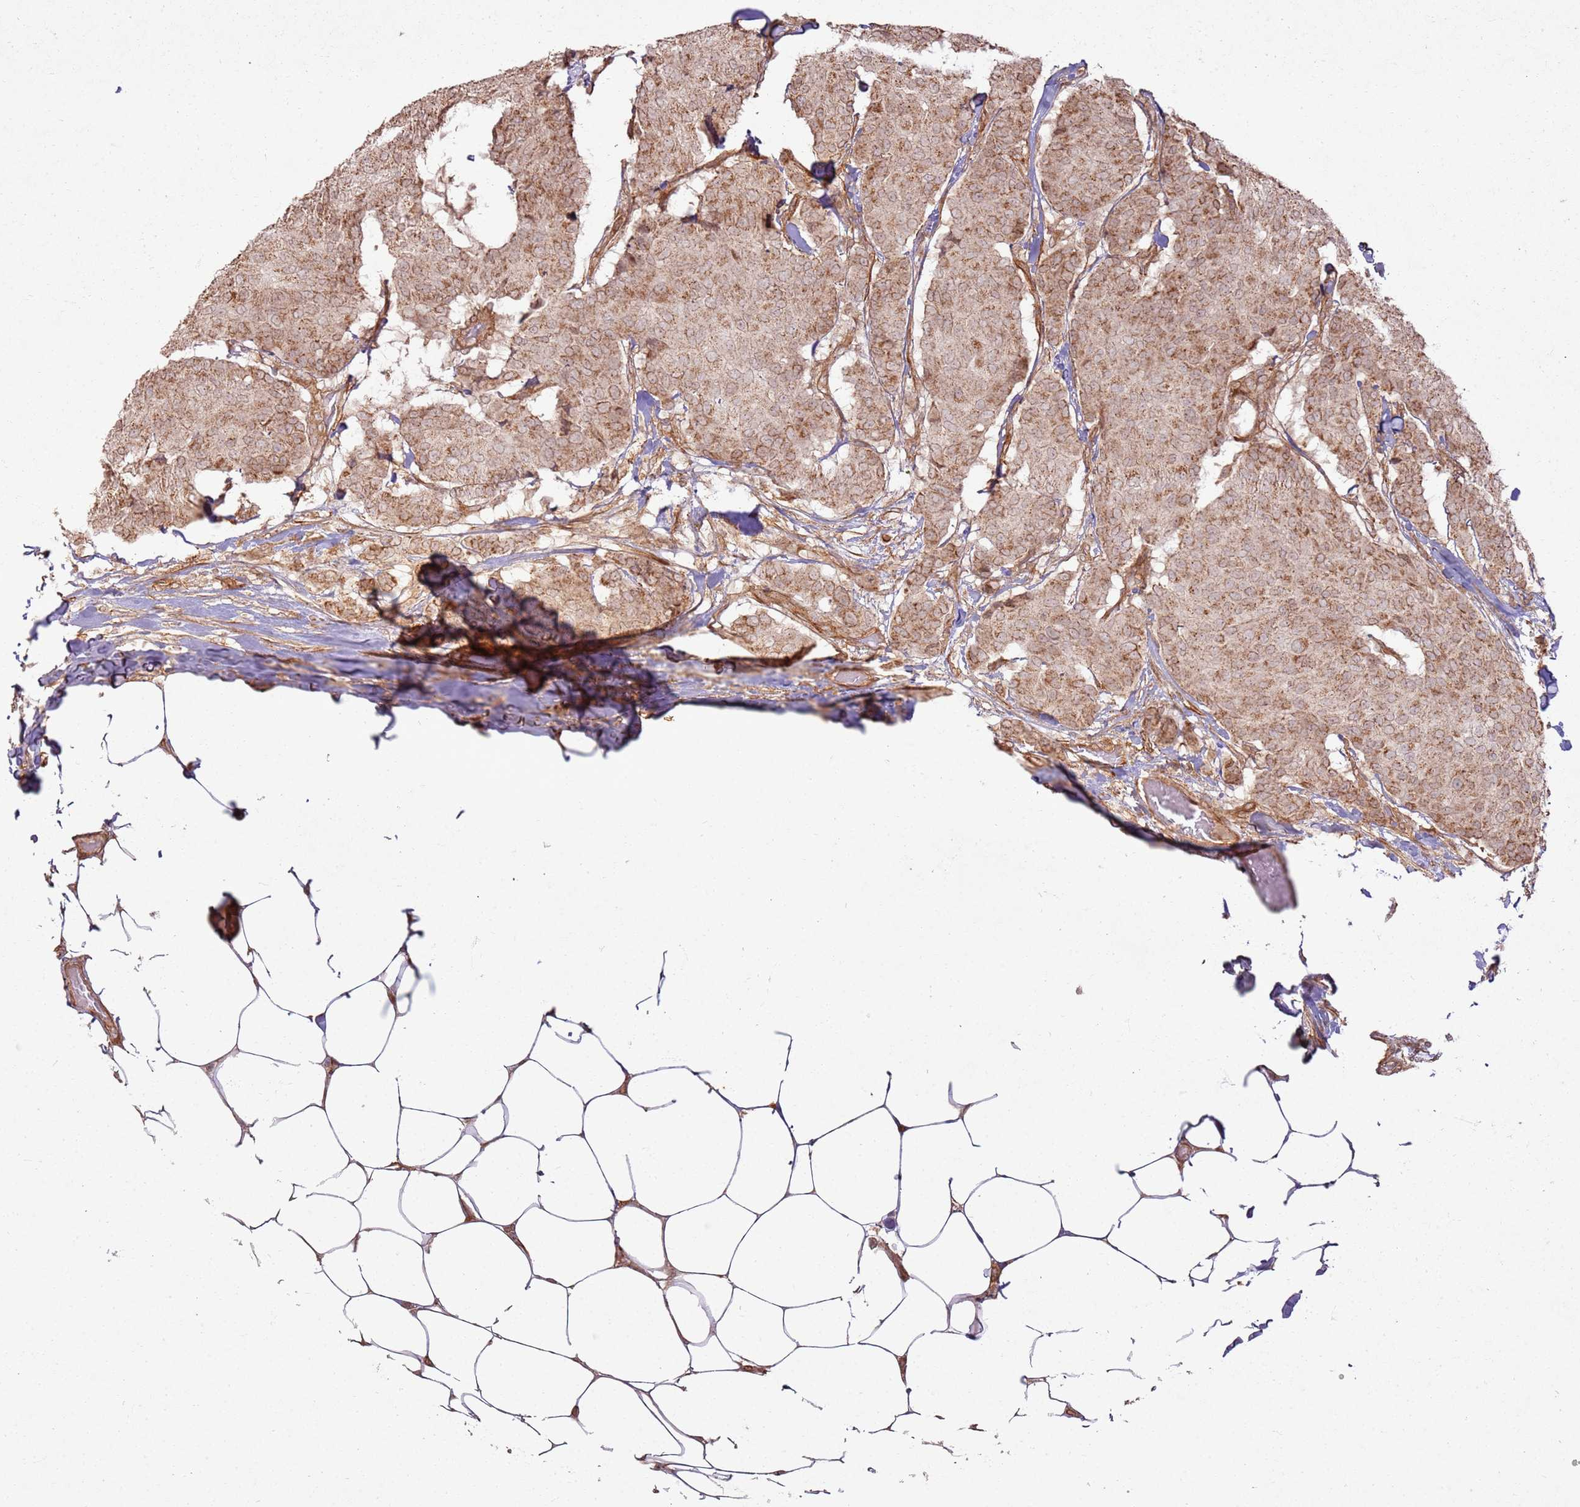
{"staining": {"intensity": "moderate", "quantity": ">75%", "location": "cytoplasmic/membranous"}, "tissue": "breast cancer", "cell_type": "Tumor cells", "image_type": "cancer", "snomed": [{"axis": "morphology", "description": "Duct carcinoma"}, {"axis": "topography", "description": "Breast"}], "caption": "Immunohistochemistry (IHC) of human breast cancer (intraductal carcinoma) shows medium levels of moderate cytoplasmic/membranous positivity in about >75% of tumor cells. The staining was performed using DAB, with brown indicating positive protein expression. Nuclei are stained blue with hematoxylin.", "gene": "ZNF623", "patient": {"sex": "female", "age": 75}}